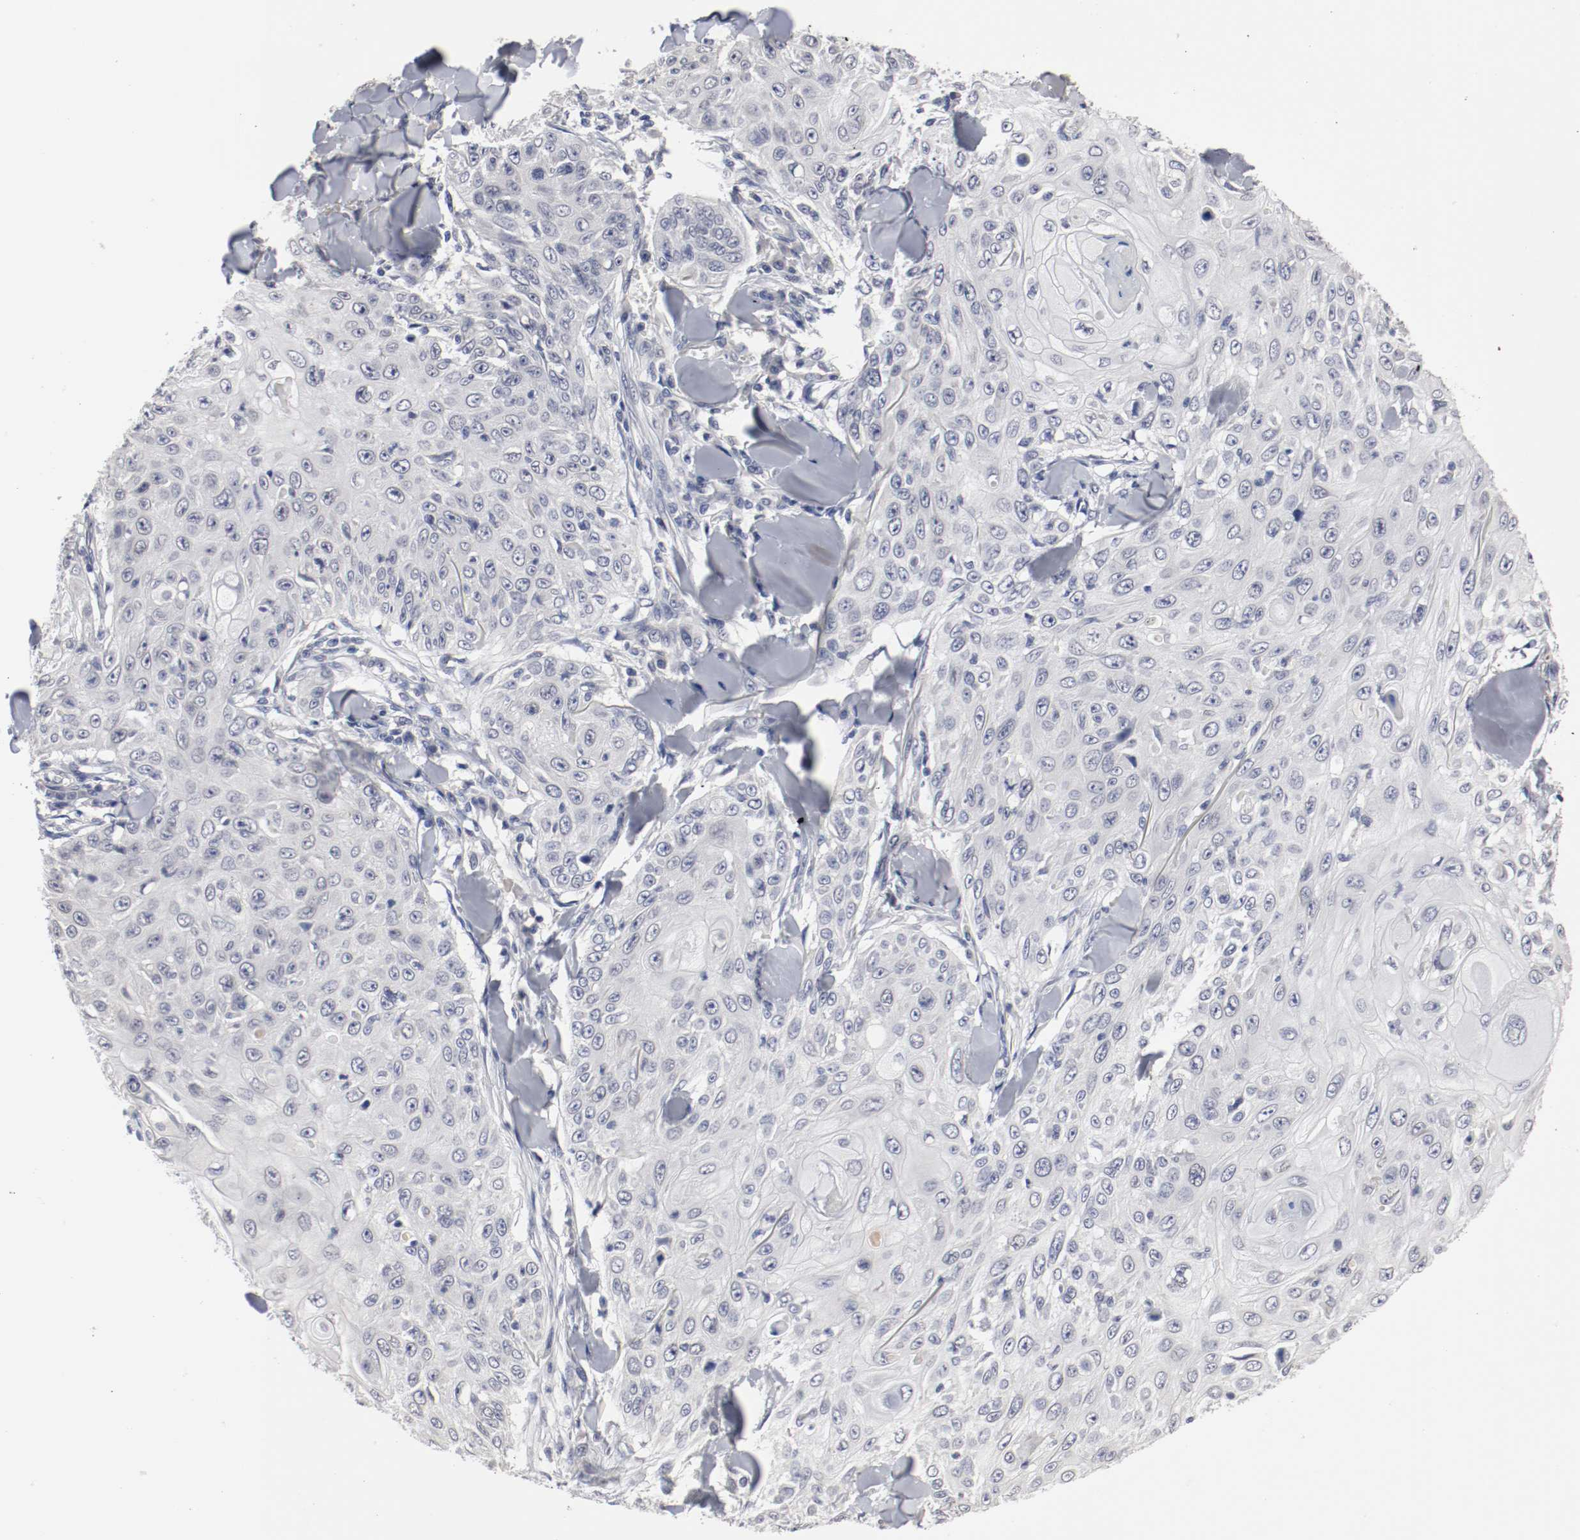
{"staining": {"intensity": "negative", "quantity": "none", "location": "none"}, "tissue": "skin cancer", "cell_type": "Tumor cells", "image_type": "cancer", "snomed": [{"axis": "morphology", "description": "Squamous cell carcinoma, NOS"}, {"axis": "topography", "description": "Skin"}], "caption": "Immunohistochemistry (IHC) of skin cancer displays no positivity in tumor cells. (Immunohistochemistry, brightfield microscopy, high magnification).", "gene": "CEBPE", "patient": {"sex": "male", "age": 86}}